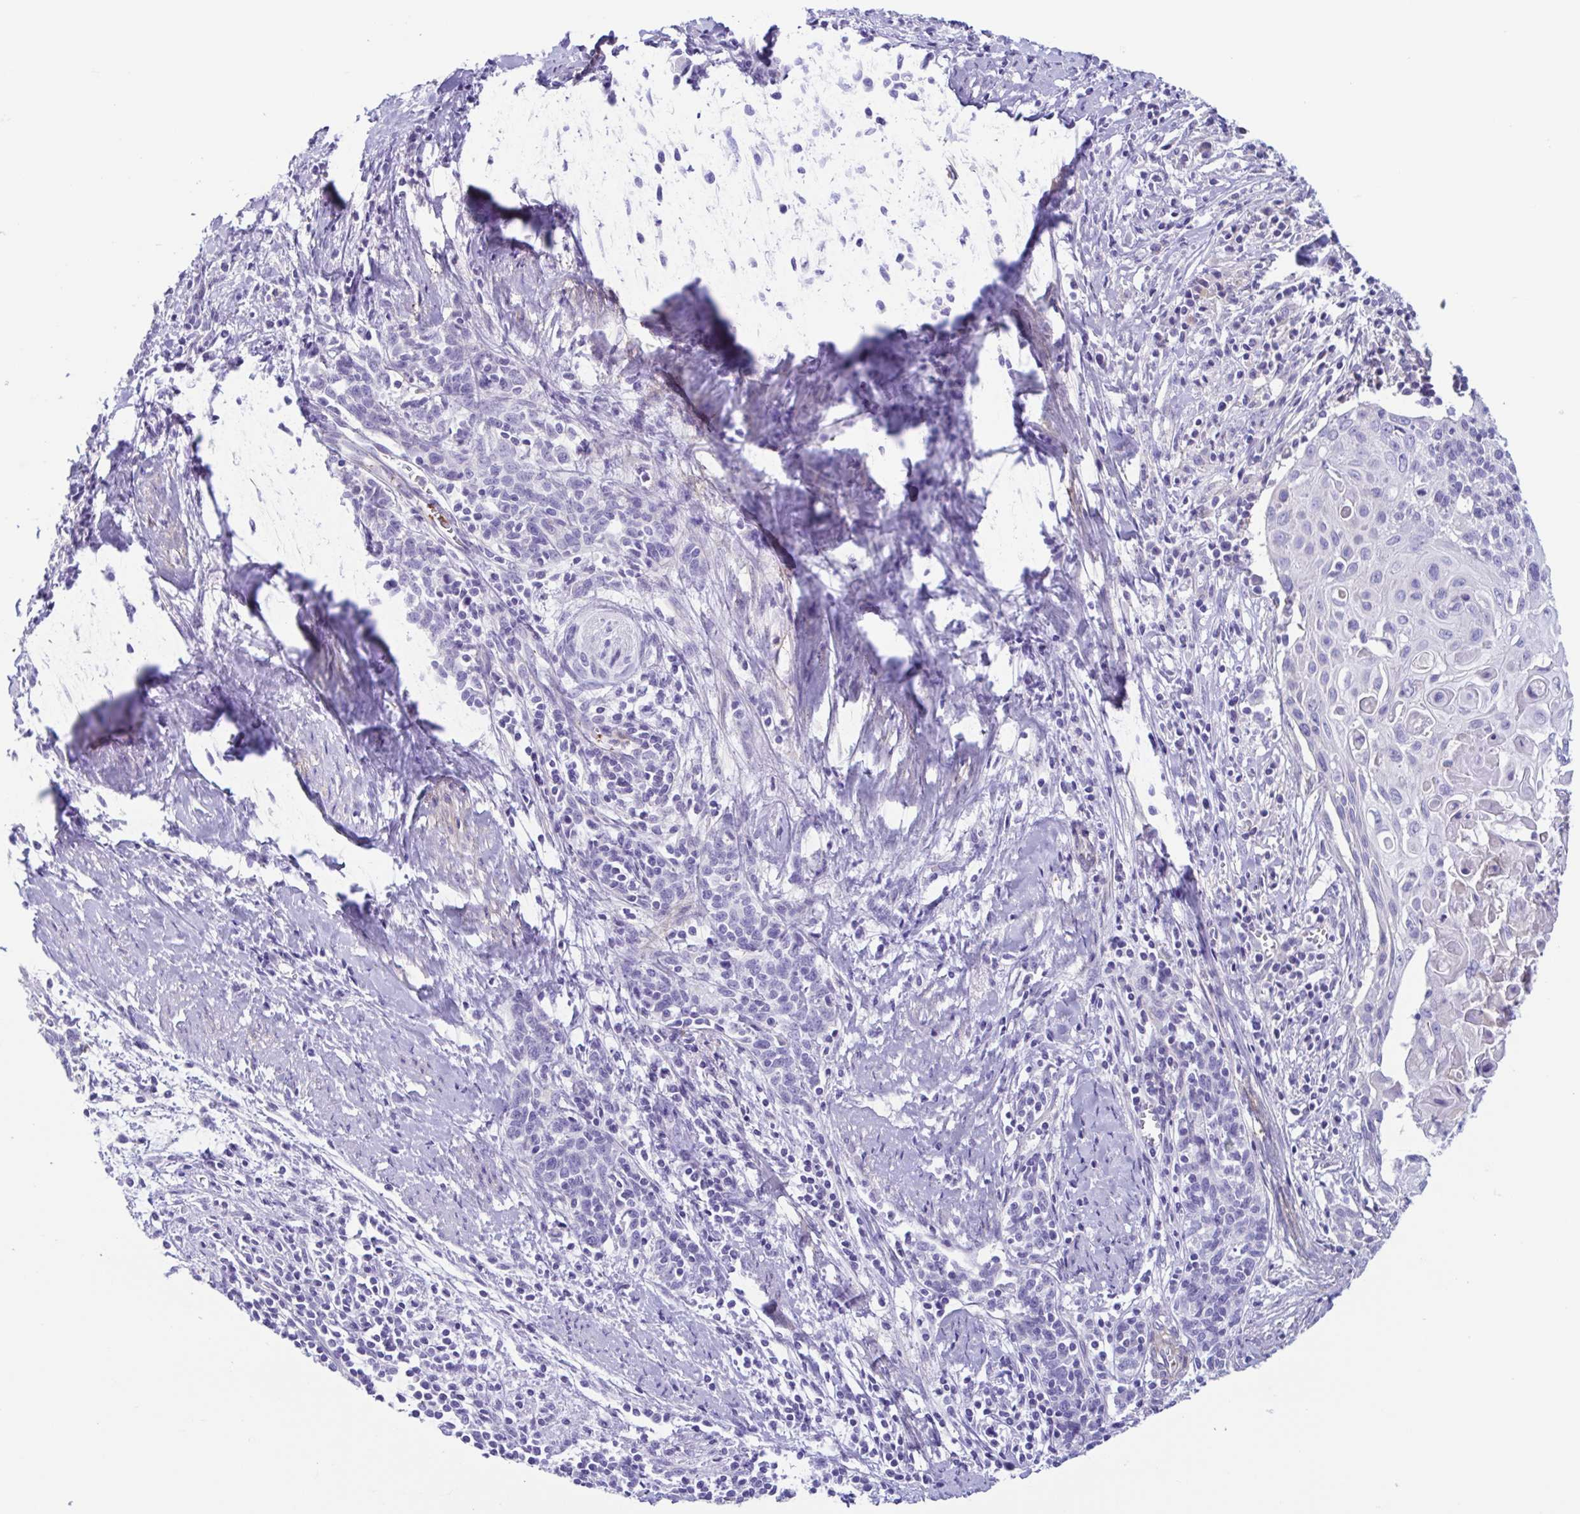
{"staining": {"intensity": "negative", "quantity": "none", "location": "none"}, "tissue": "cervical cancer", "cell_type": "Tumor cells", "image_type": "cancer", "snomed": [{"axis": "morphology", "description": "Squamous cell carcinoma, NOS"}, {"axis": "topography", "description": "Cervix"}], "caption": "This is an immunohistochemistry image of human cervical cancer. There is no expression in tumor cells.", "gene": "CYP11B1", "patient": {"sex": "female", "age": 39}}